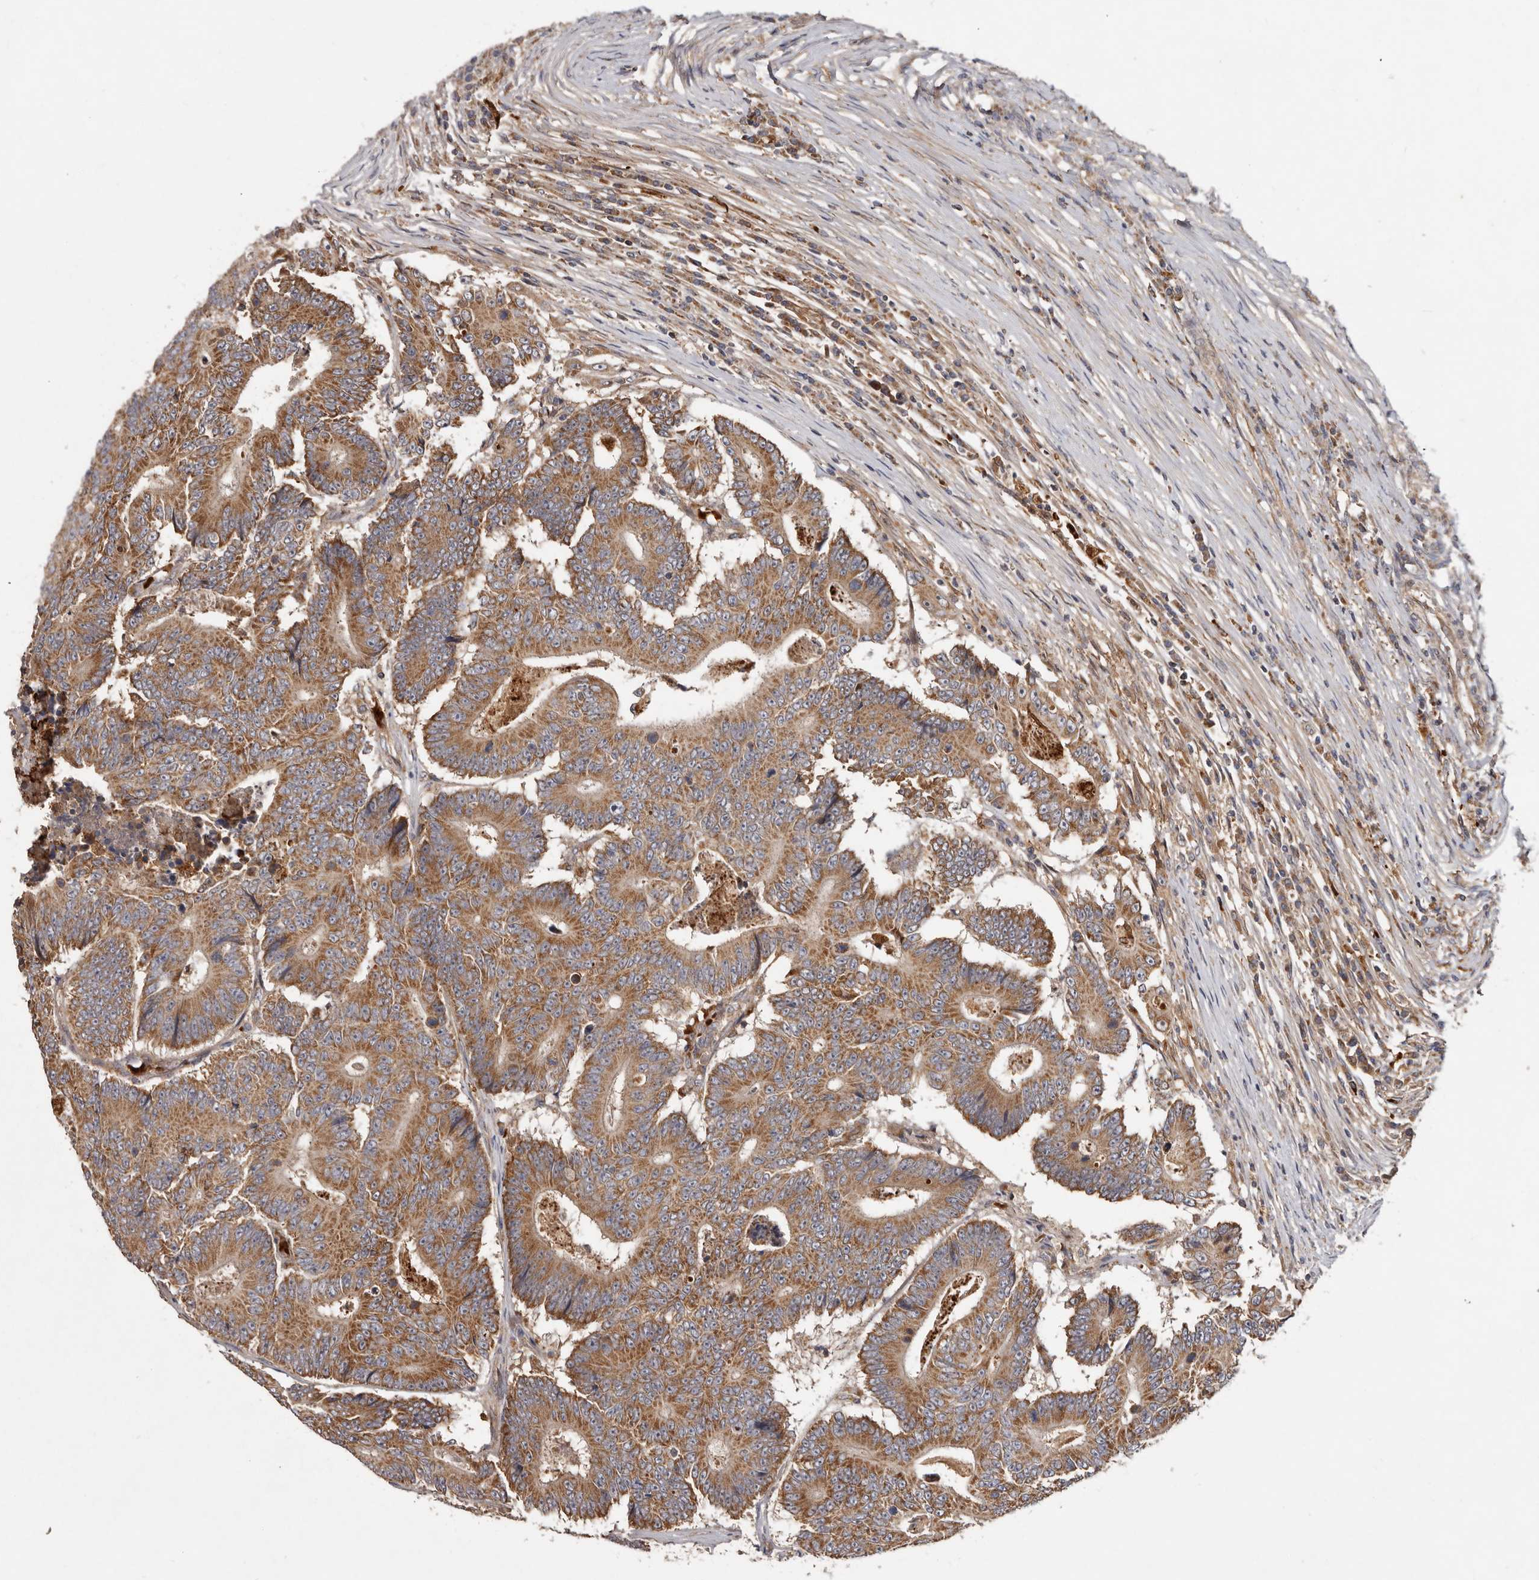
{"staining": {"intensity": "moderate", "quantity": ">75%", "location": "cytoplasmic/membranous"}, "tissue": "colorectal cancer", "cell_type": "Tumor cells", "image_type": "cancer", "snomed": [{"axis": "morphology", "description": "Adenocarcinoma, NOS"}, {"axis": "topography", "description": "Colon"}], "caption": "Immunohistochemistry histopathology image of human colorectal cancer (adenocarcinoma) stained for a protein (brown), which displays medium levels of moderate cytoplasmic/membranous expression in about >75% of tumor cells.", "gene": "GOT1L1", "patient": {"sex": "male", "age": 83}}